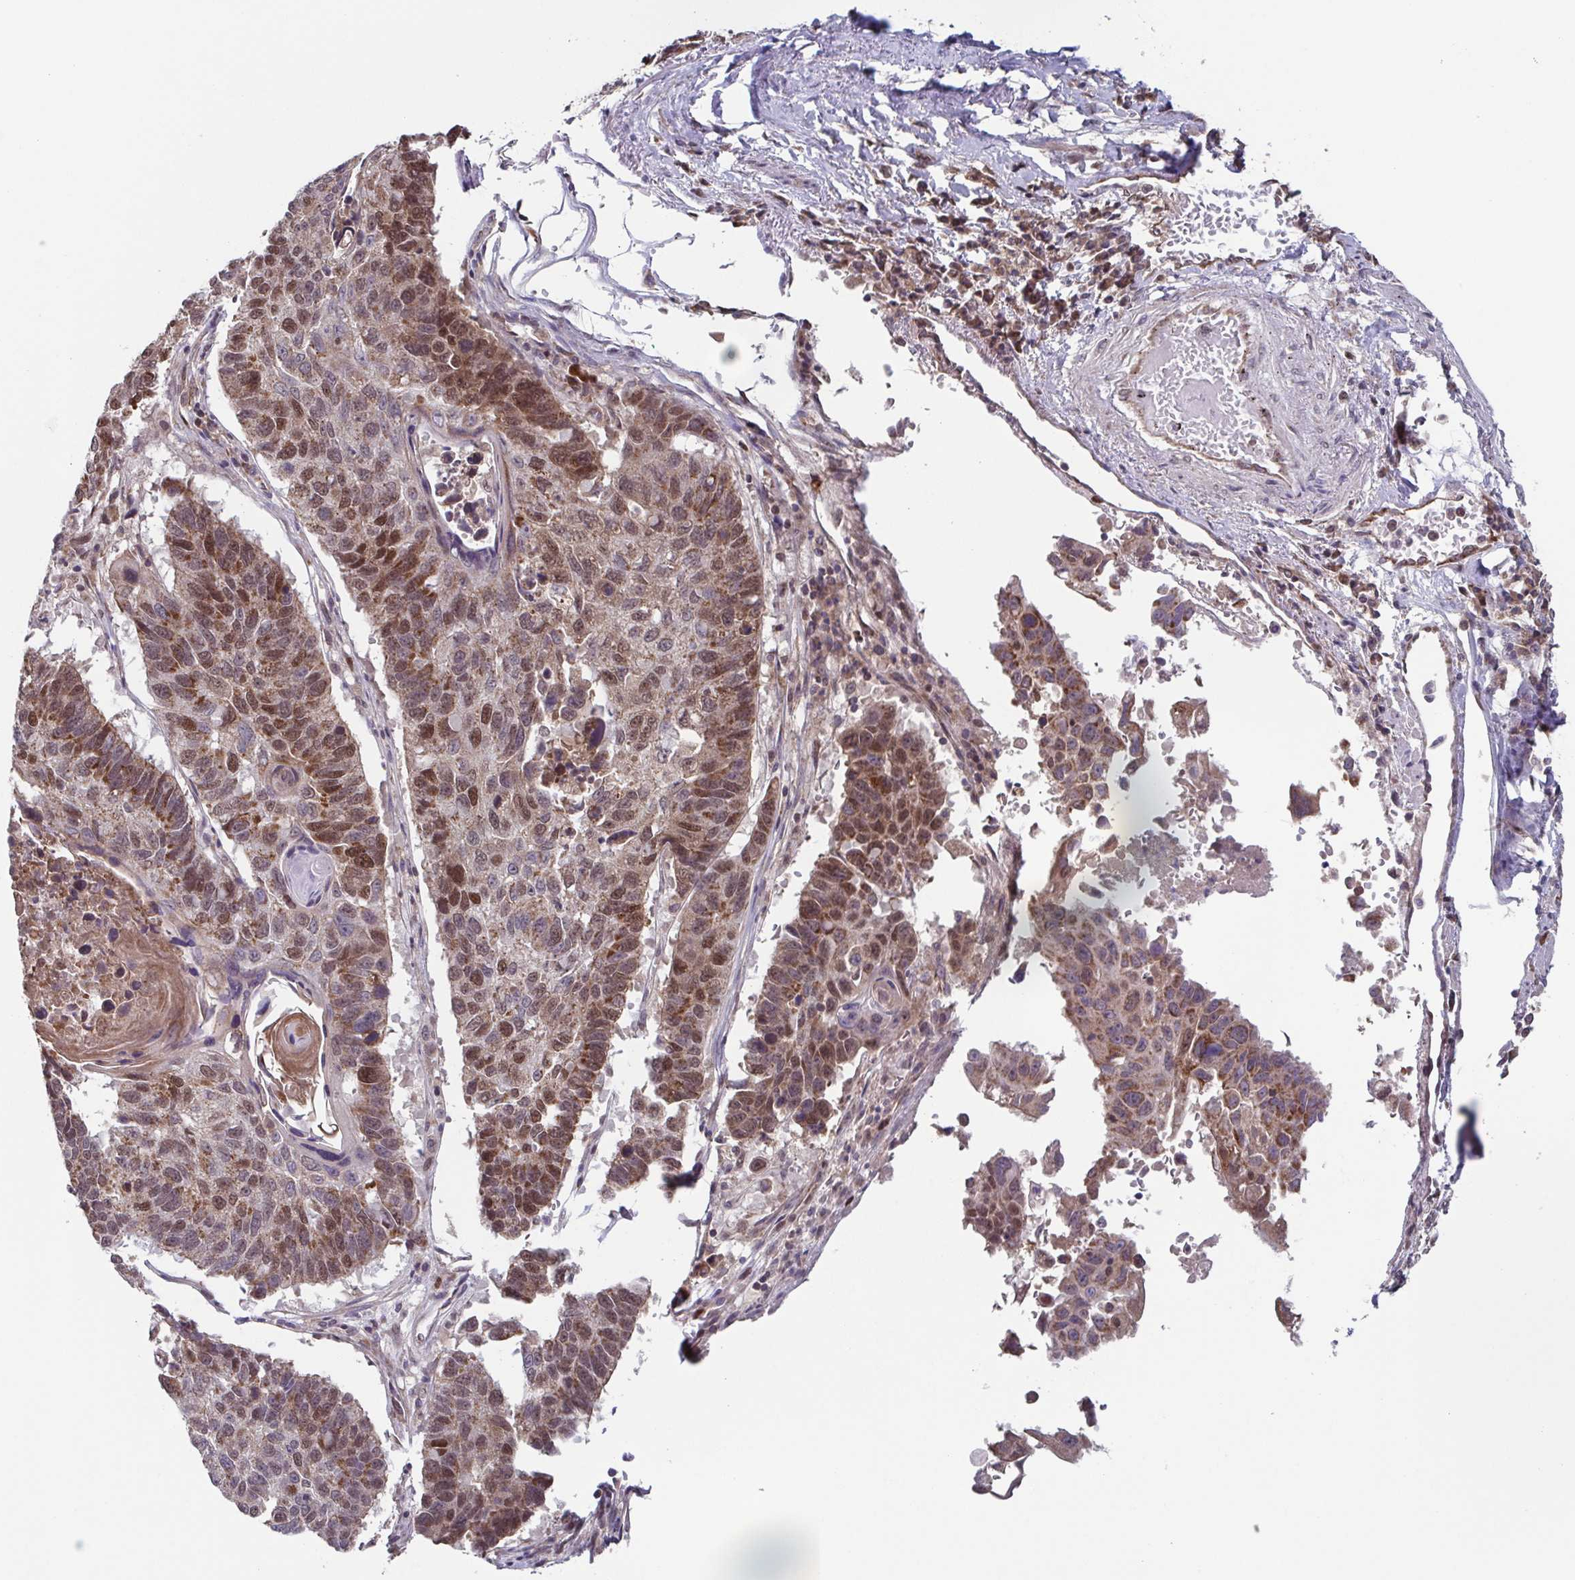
{"staining": {"intensity": "moderate", "quantity": ">75%", "location": "cytoplasmic/membranous,nuclear"}, "tissue": "lung cancer", "cell_type": "Tumor cells", "image_type": "cancer", "snomed": [{"axis": "morphology", "description": "Squamous cell carcinoma, NOS"}, {"axis": "topography", "description": "Lung"}], "caption": "Moderate cytoplasmic/membranous and nuclear protein staining is appreciated in about >75% of tumor cells in lung cancer (squamous cell carcinoma).", "gene": "TTC19", "patient": {"sex": "male", "age": 73}}